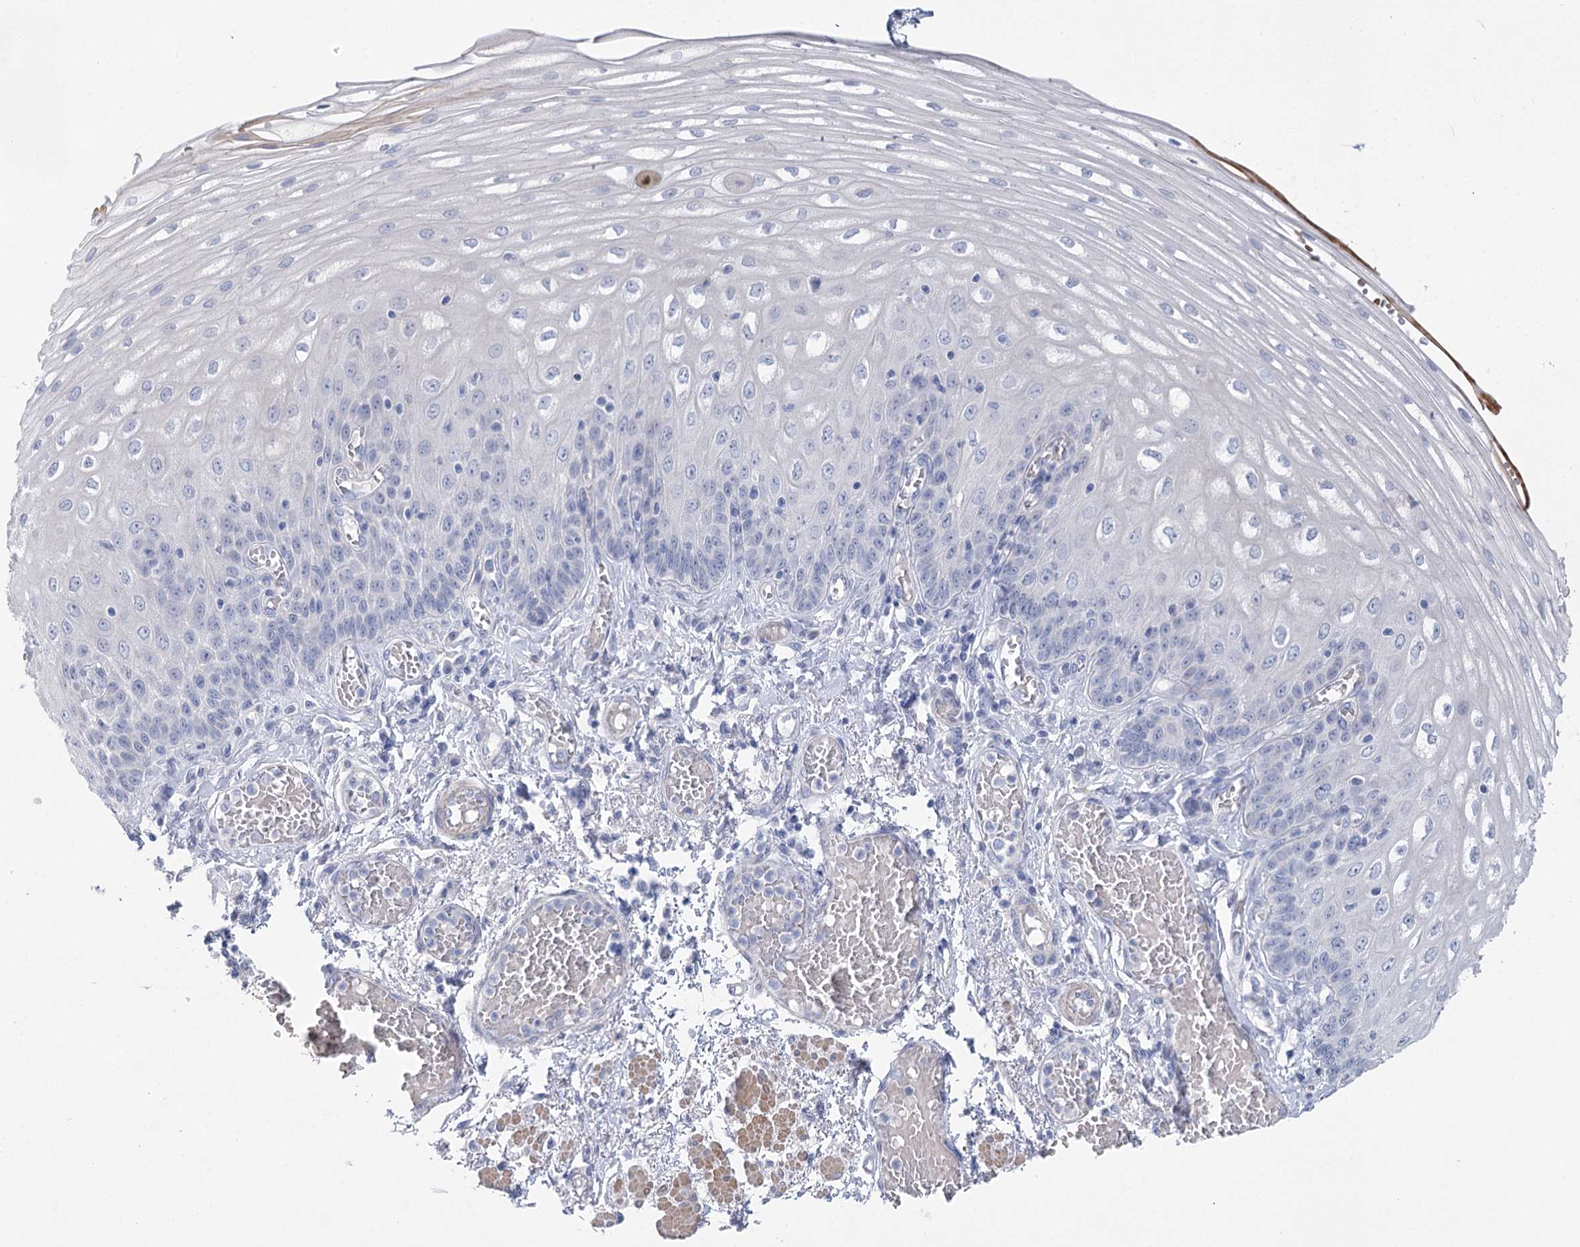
{"staining": {"intensity": "negative", "quantity": "none", "location": "none"}, "tissue": "esophagus", "cell_type": "Squamous epithelial cells", "image_type": "normal", "snomed": [{"axis": "morphology", "description": "Normal tissue, NOS"}, {"axis": "topography", "description": "Esophagus"}], "caption": "Squamous epithelial cells show no significant staining in normal esophagus. (DAB (3,3'-diaminobenzidine) IHC with hematoxylin counter stain).", "gene": "WDR74", "patient": {"sex": "male", "age": 81}}